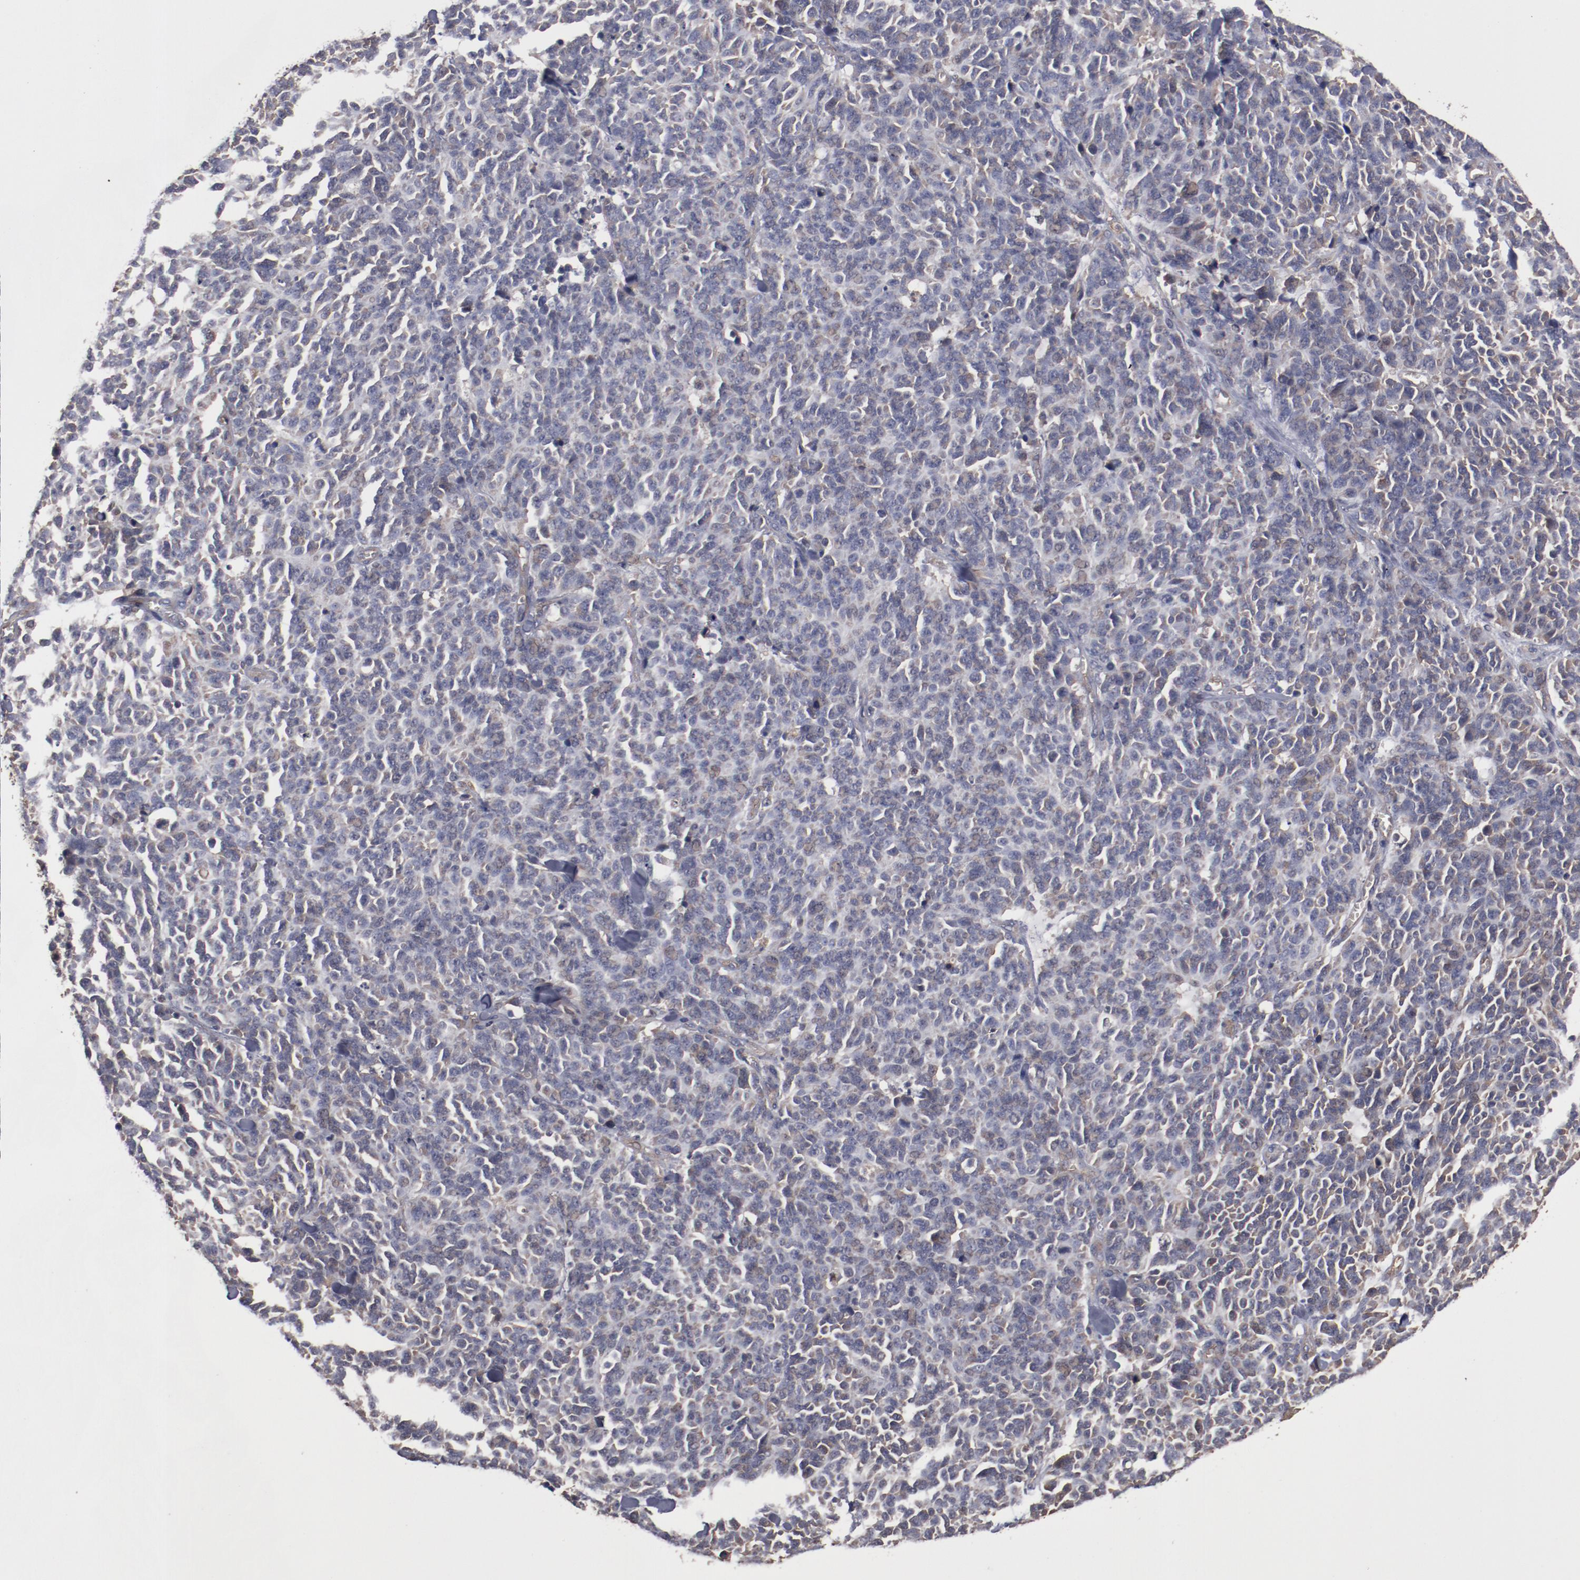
{"staining": {"intensity": "moderate", "quantity": "25%-75%", "location": "cytoplasmic/membranous"}, "tissue": "lung cancer", "cell_type": "Tumor cells", "image_type": "cancer", "snomed": [{"axis": "morphology", "description": "Neoplasm, malignant, NOS"}, {"axis": "topography", "description": "Lung"}], "caption": "The micrograph reveals immunohistochemical staining of lung cancer. There is moderate cytoplasmic/membranous expression is identified in approximately 25%-75% of tumor cells.", "gene": "DNAAF2", "patient": {"sex": "female", "age": 58}}